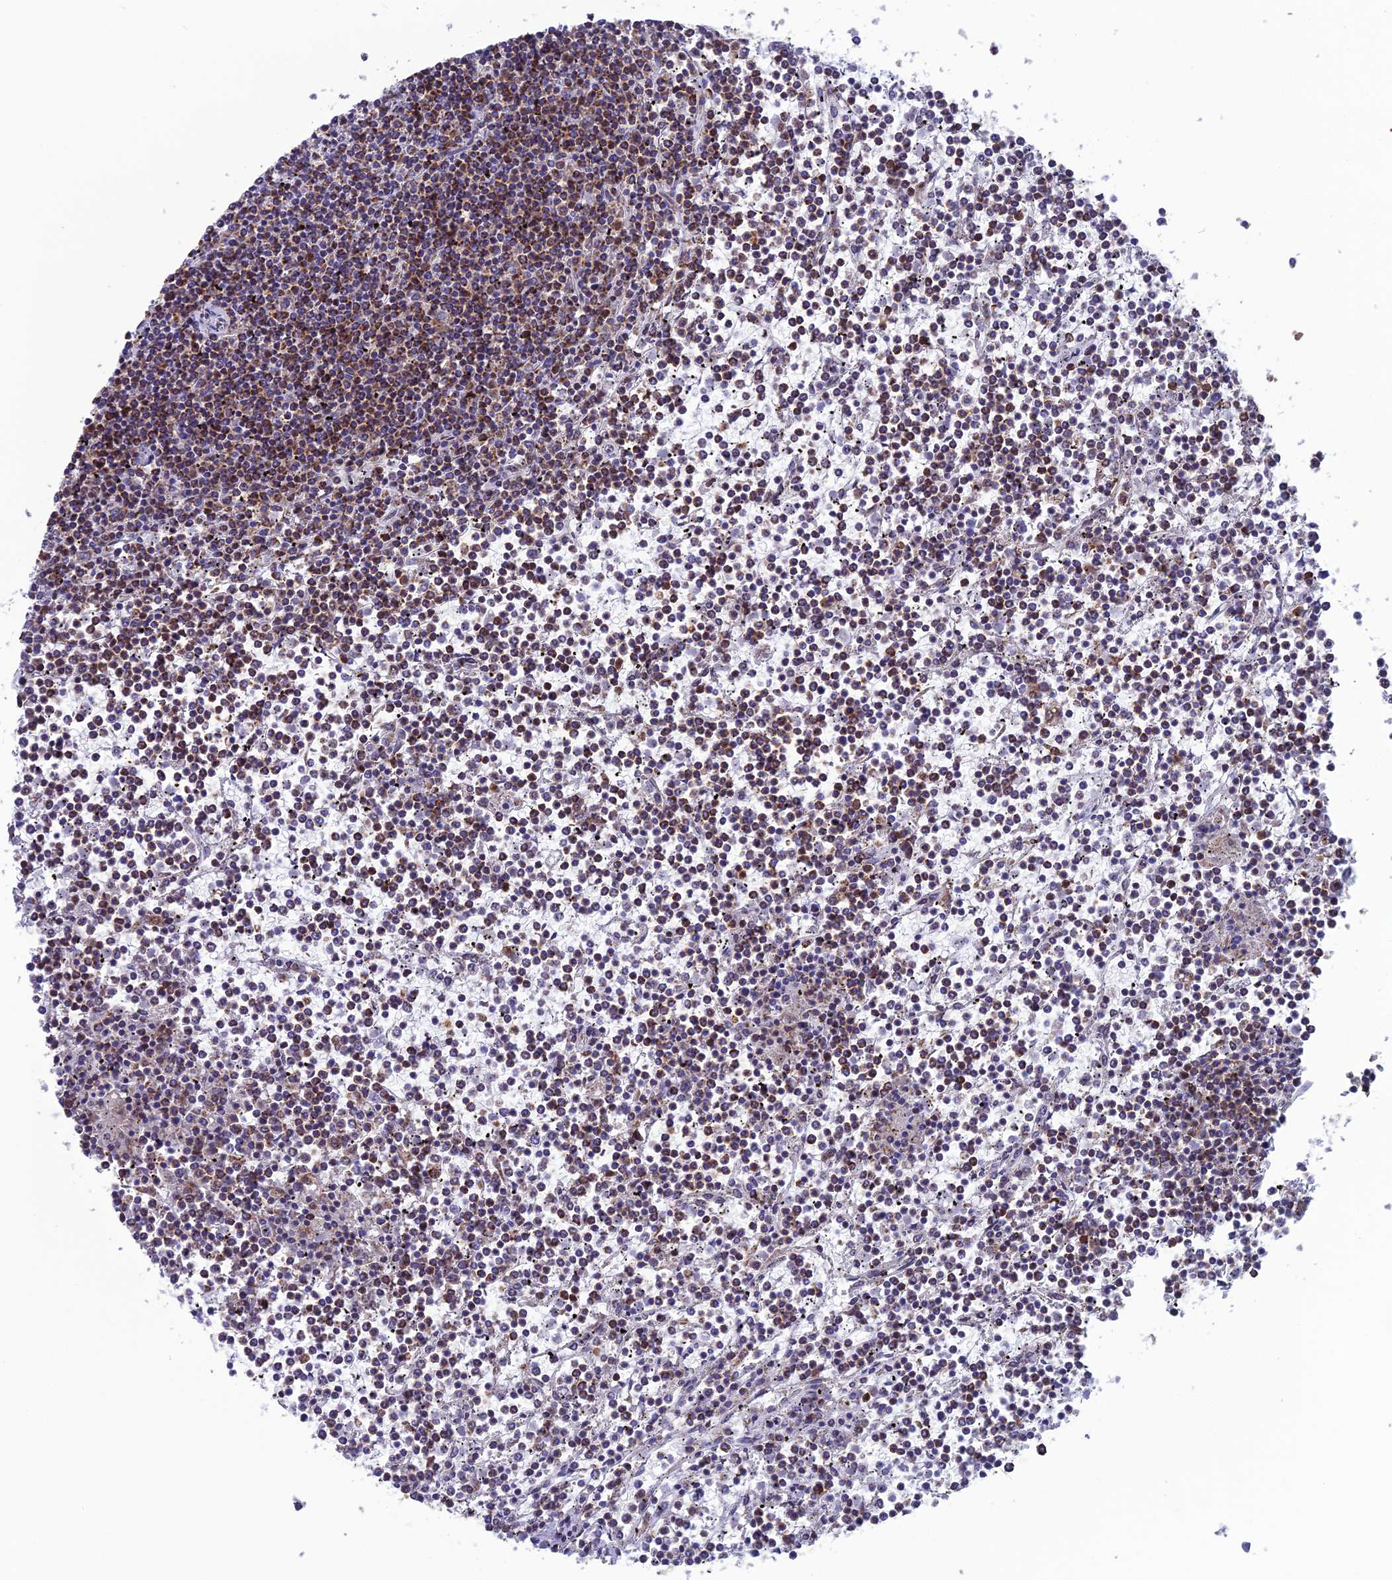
{"staining": {"intensity": "strong", "quantity": "25%-75%", "location": "cytoplasmic/membranous"}, "tissue": "lymphoma", "cell_type": "Tumor cells", "image_type": "cancer", "snomed": [{"axis": "morphology", "description": "Malignant lymphoma, non-Hodgkin's type, Low grade"}, {"axis": "topography", "description": "Spleen"}], "caption": "An IHC photomicrograph of neoplastic tissue is shown. Protein staining in brown highlights strong cytoplasmic/membranous positivity in lymphoma within tumor cells. (DAB (3,3'-diaminobenzidine) = brown stain, brightfield microscopy at high magnification).", "gene": "CS", "patient": {"sex": "female", "age": 19}}